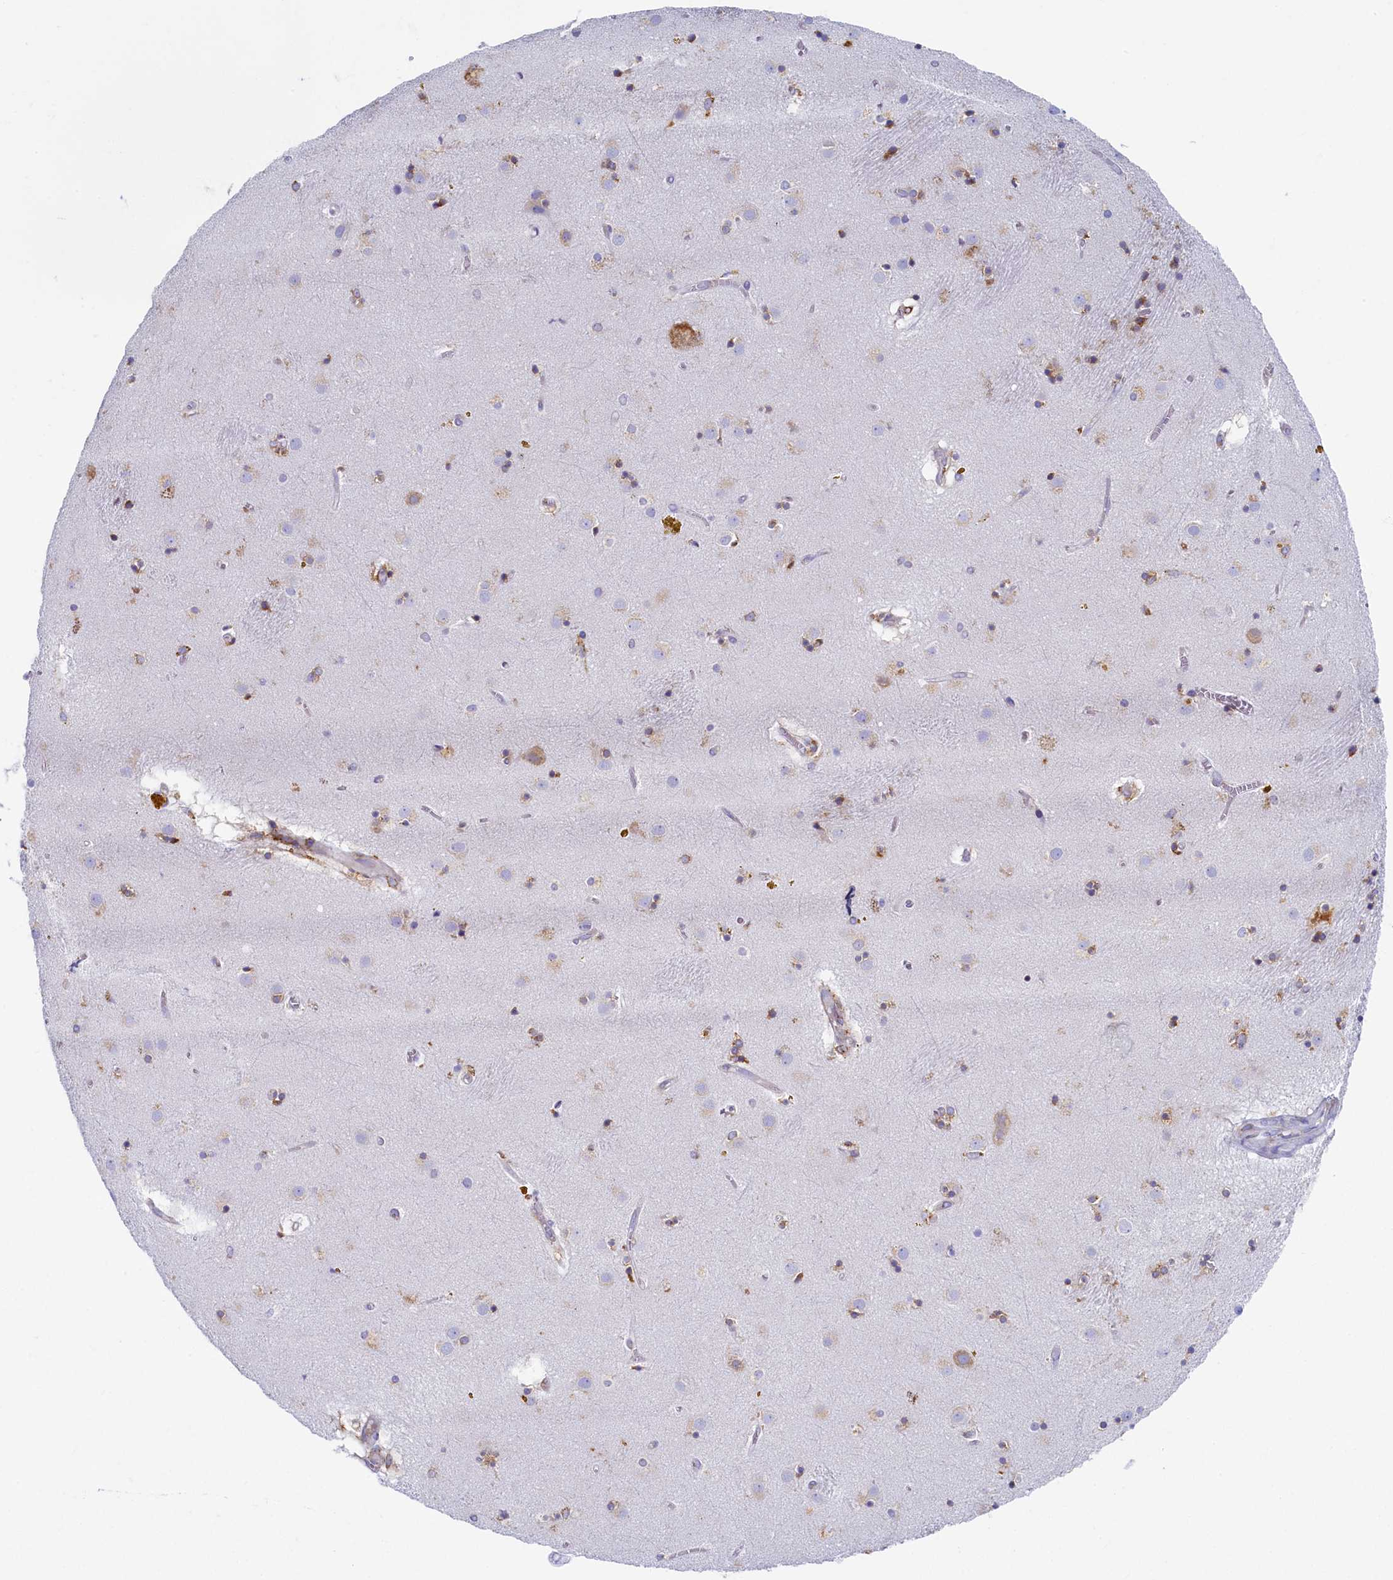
{"staining": {"intensity": "moderate", "quantity": "<25%", "location": "cytoplasmic/membranous"}, "tissue": "caudate", "cell_type": "Glial cells", "image_type": "normal", "snomed": [{"axis": "morphology", "description": "Normal tissue, NOS"}, {"axis": "topography", "description": "Lateral ventricle wall"}], "caption": "Glial cells exhibit moderate cytoplasmic/membranous positivity in about <25% of cells in benign caudate.", "gene": "TMEM18", "patient": {"sex": "male", "age": 70}}